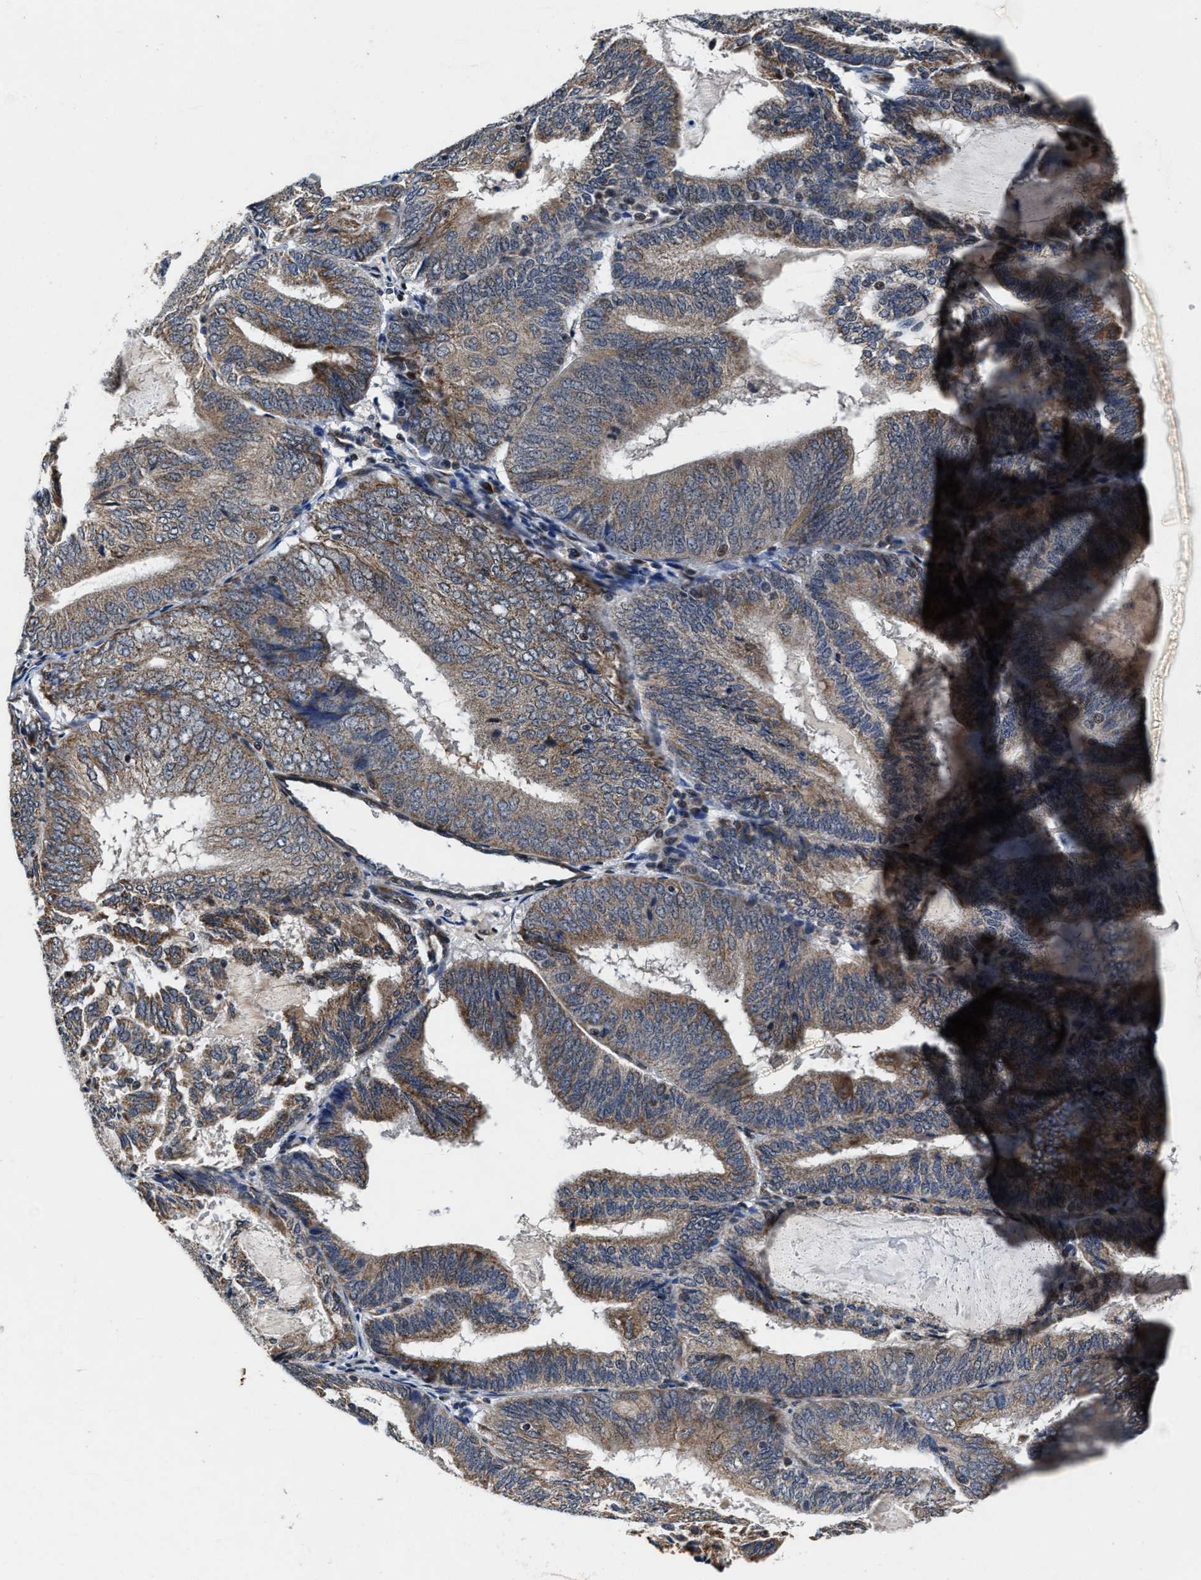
{"staining": {"intensity": "moderate", "quantity": ">75%", "location": "cytoplasmic/membranous"}, "tissue": "endometrial cancer", "cell_type": "Tumor cells", "image_type": "cancer", "snomed": [{"axis": "morphology", "description": "Adenocarcinoma, NOS"}, {"axis": "topography", "description": "Endometrium"}], "caption": "Tumor cells display moderate cytoplasmic/membranous positivity in about >75% of cells in endometrial adenocarcinoma.", "gene": "TMEM53", "patient": {"sex": "female", "age": 81}}